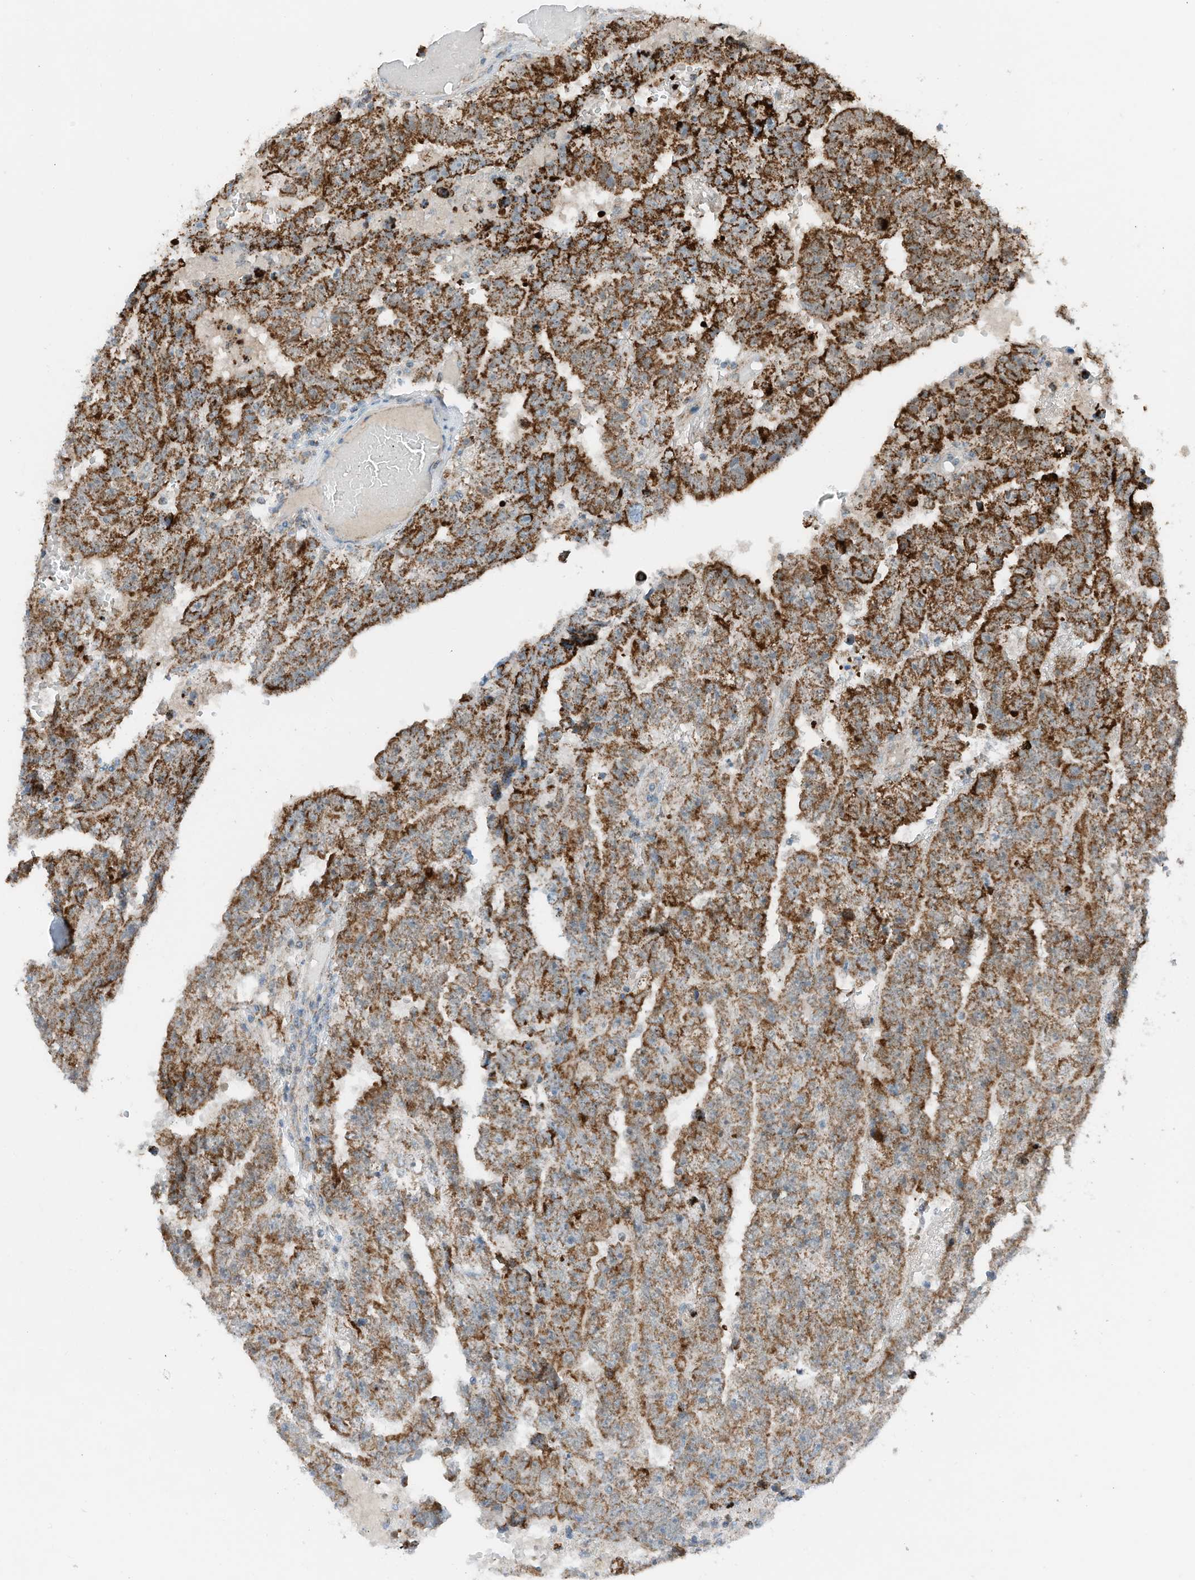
{"staining": {"intensity": "strong", "quantity": "25%-75%", "location": "cytoplasmic/membranous"}, "tissue": "testis cancer", "cell_type": "Tumor cells", "image_type": "cancer", "snomed": [{"axis": "morphology", "description": "Carcinoma, Embryonal, NOS"}, {"axis": "topography", "description": "Testis"}], "caption": "A photomicrograph of embryonal carcinoma (testis) stained for a protein shows strong cytoplasmic/membranous brown staining in tumor cells.", "gene": "RMND1", "patient": {"sex": "male", "age": 25}}